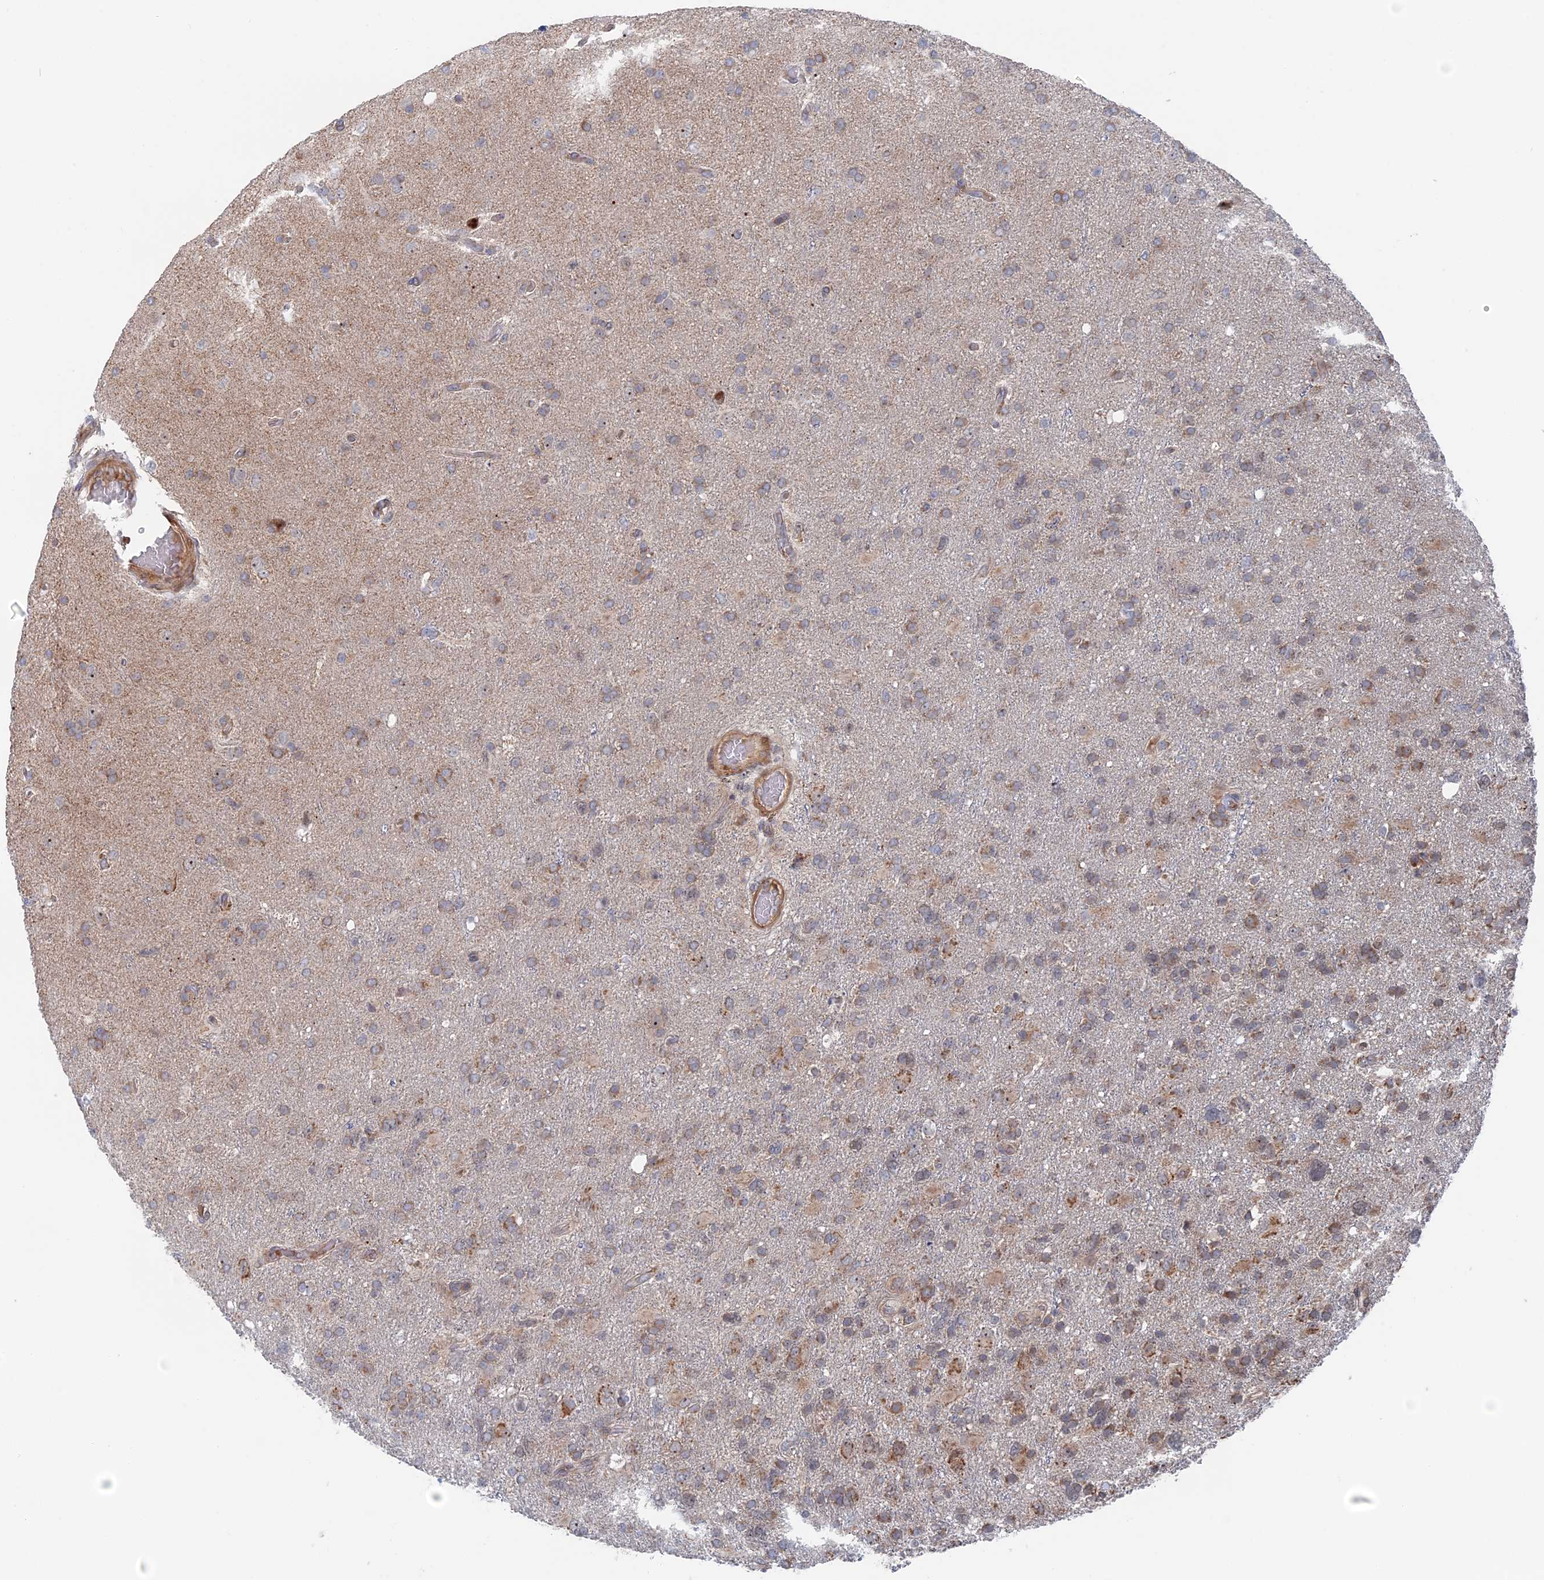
{"staining": {"intensity": "moderate", "quantity": "<25%", "location": "cytoplasmic/membranous"}, "tissue": "glioma", "cell_type": "Tumor cells", "image_type": "cancer", "snomed": [{"axis": "morphology", "description": "Glioma, malignant, High grade"}, {"axis": "topography", "description": "Brain"}], "caption": "Moderate cytoplasmic/membranous positivity for a protein is appreciated in about <25% of tumor cells of malignant glioma (high-grade) using immunohistochemistry (IHC).", "gene": "IL7", "patient": {"sex": "male", "age": 61}}